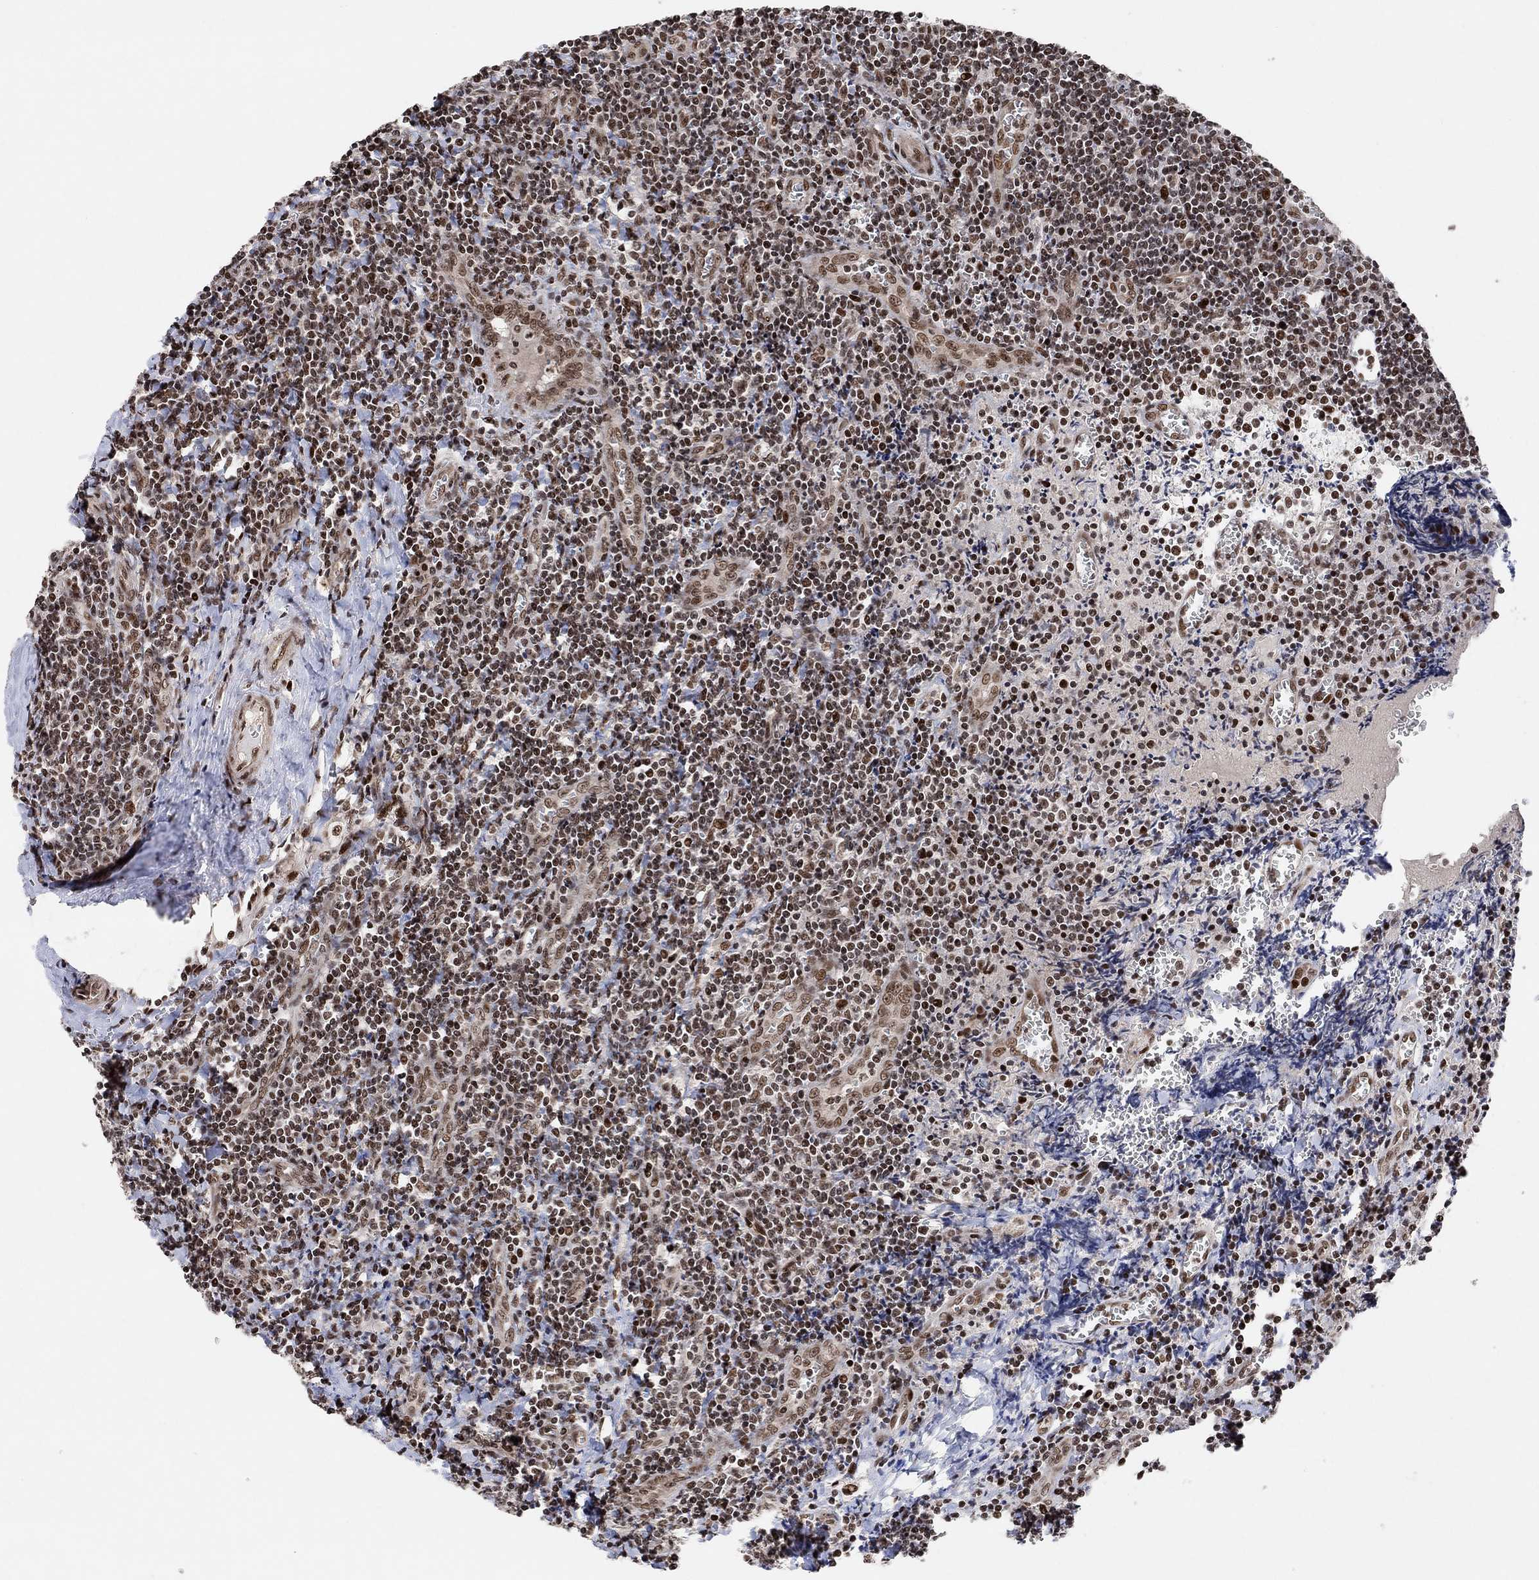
{"staining": {"intensity": "strong", "quantity": "25%-75%", "location": "nuclear"}, "tissue": "tonsil", "cell_type": "Germinal center cells", "image_type": "normal", "snomed": [{"axis": "morphology", "description": "Normal tissue, NOS"}, {"axis": "morphology", "description": "Inflammation, NOS"}, {"axis": "topography", "description": "Tonsil"}], "caption": "IHC image of benign tonsil: tonsil stained using immunohistochemistry shows high levels of strong protein expression localized specifically in the nuclear of germinal center cells, appearing as a nuclear brown color.", "gene": "E4F1", "patient": {"sex": "female", "age": 31}}